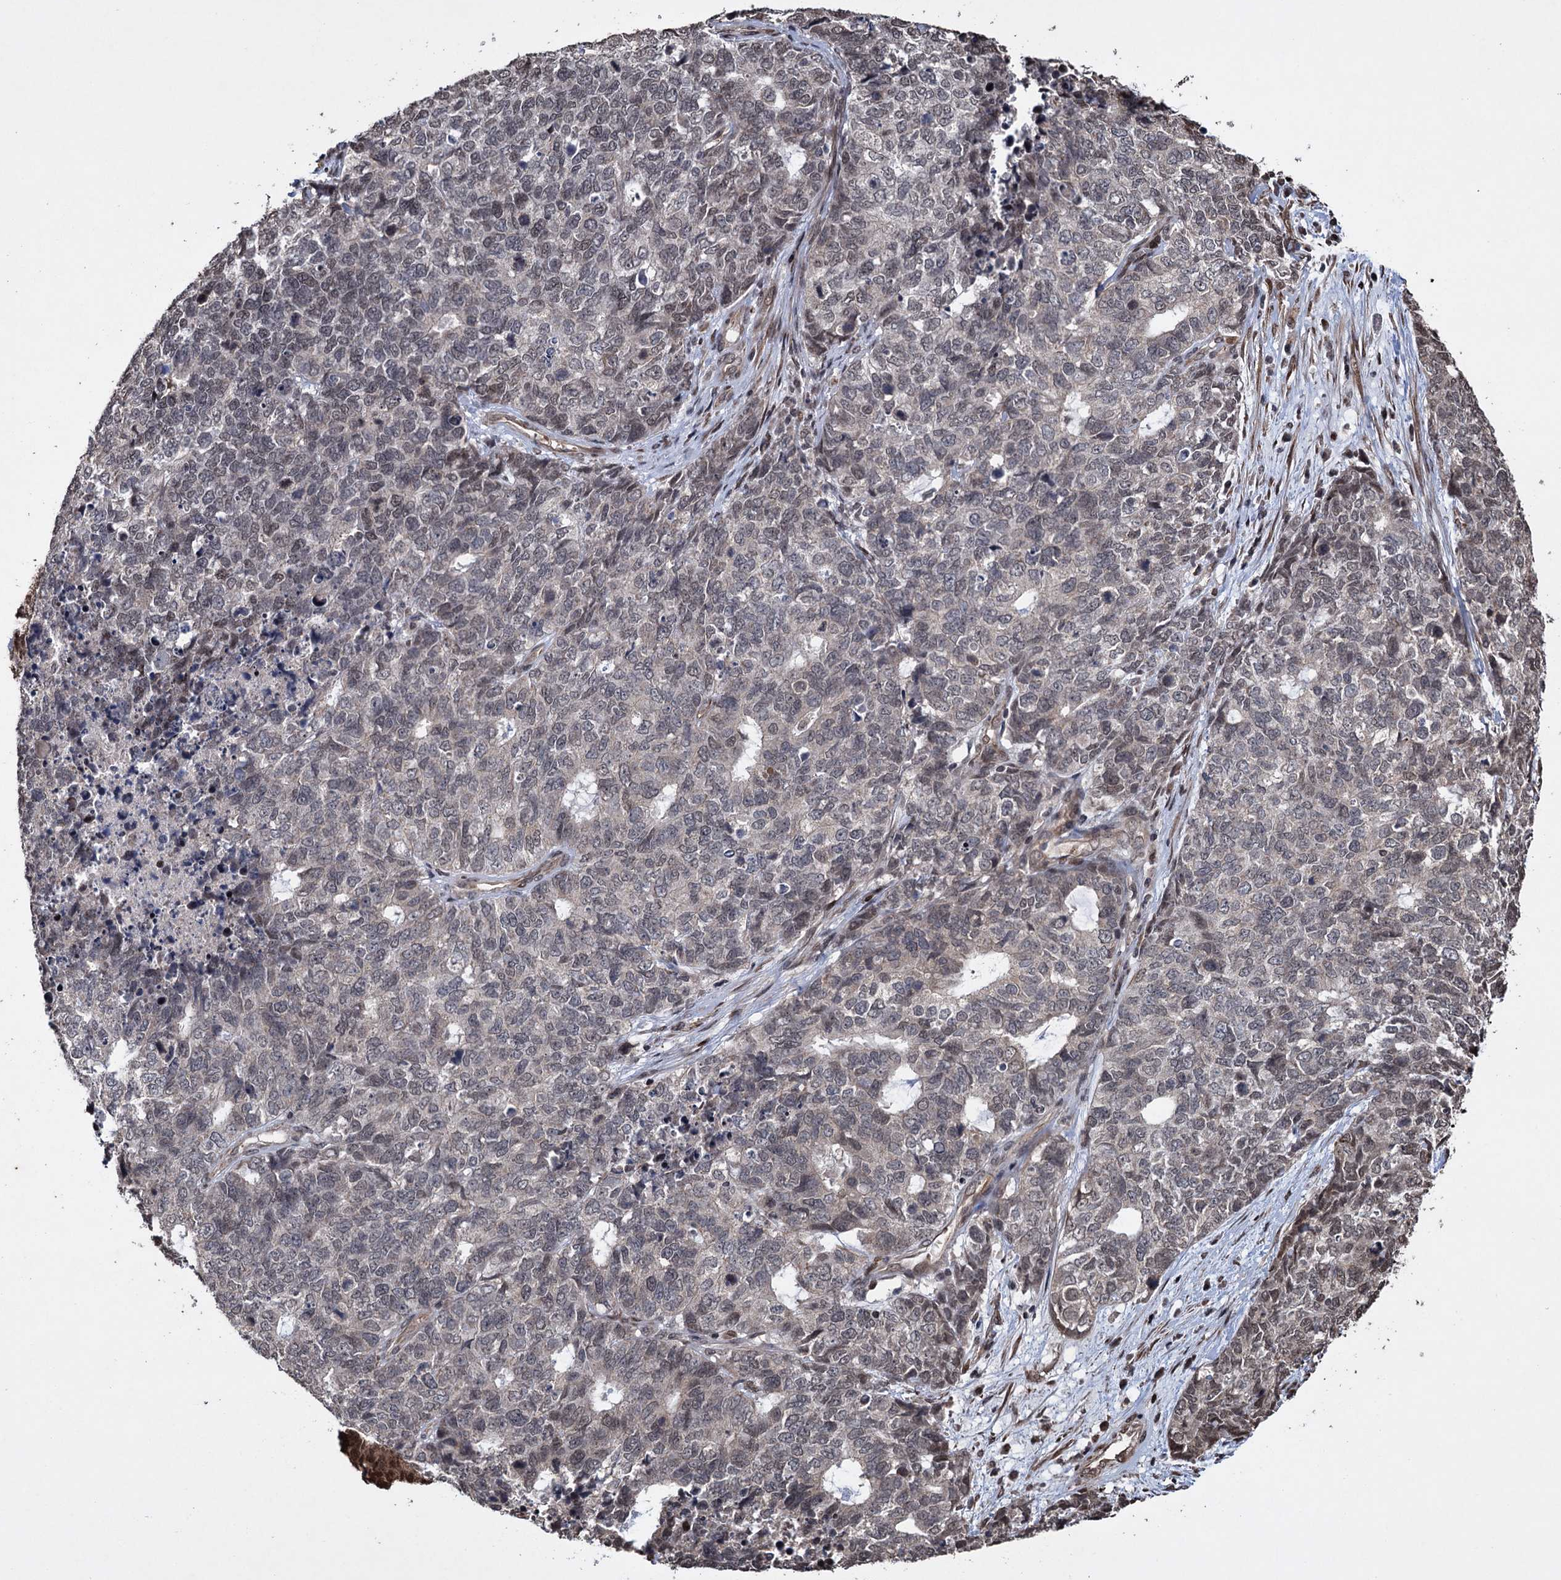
{"staining": {"intensity": "weak", "quantity": "<25%", "location": "nuclear"}, "tissue": "cervical cancer", "cell_type": "Tumor cells", "image_type": "cancer", "snomed": [{"axis": "morphology", "description": "Squamous cell carcinoma, NOS"}, {"axis": "topography", "description": "Cervix"}], "caption": "Tumor cells are negative for protein expression in human cervical squamous cell carcinoma.", "gene": "EYA4", "patient": {"sex": "female", "age": 63}}